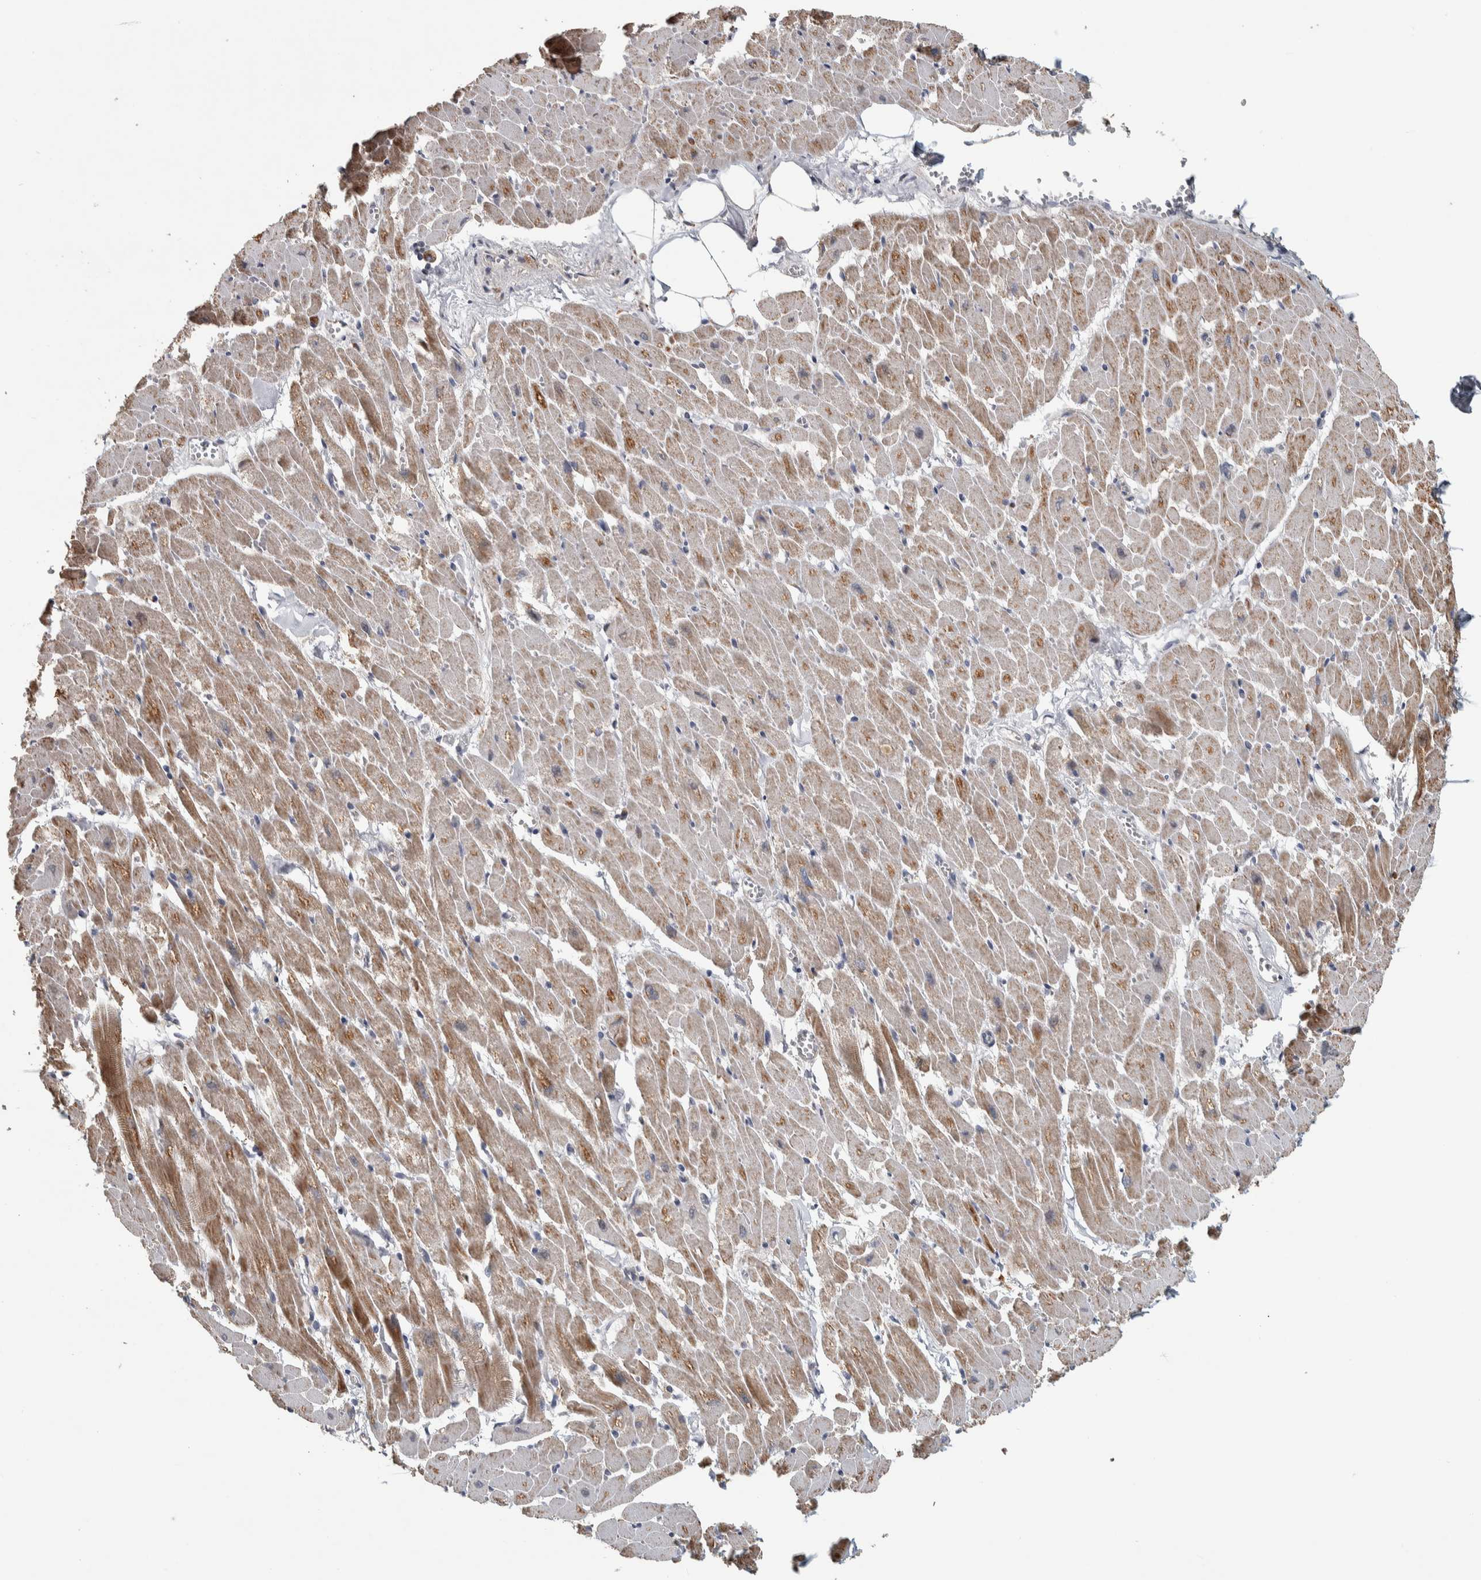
{"staining": {"intensity": "weak", "quantity": "25%-75%", "location": "cytoplasmic/membranous"}, "tissue": "heart muscle", "cell_type": "Cardiomyocytes", "image_type": "normal", "snomed": [{"axis": "morphology", "description": "Normal tissue, NOS"}, {"axis": "topography", "description": "Heart"}], "caption": "Cardiomyocytes show low levels of weak cytoplasmic/membranous positivity in approximately 25%-75% of cells in unremarkable heart muscle. (Stains: DAB in brown, nuclei in blue, Microscopy: brightfield microscopy at high magnification).", "gene": "FAM78A", "patient": {"sex": "female", "age": 19}}